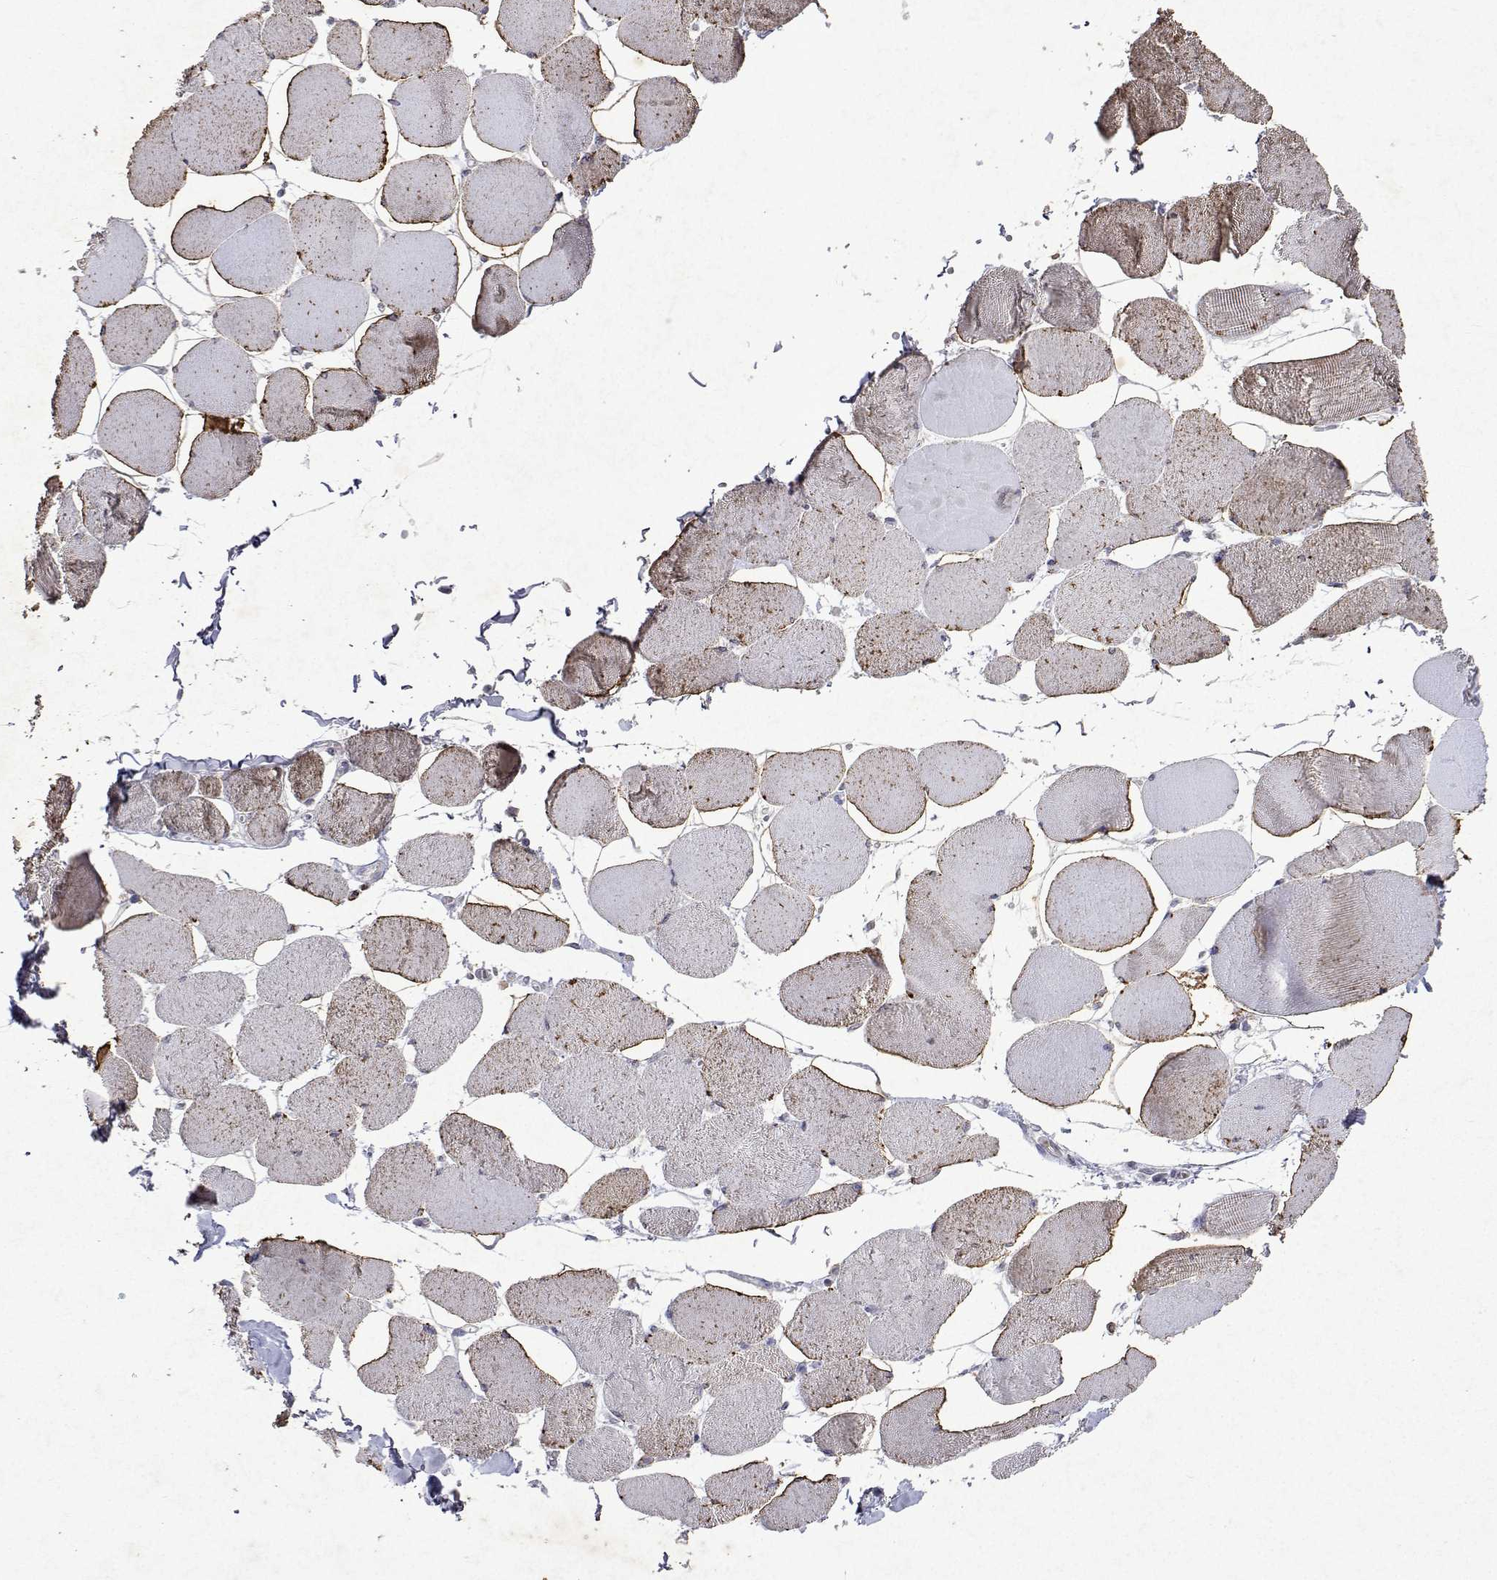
{"staining": {"intensity": "weak", "quantity": "25%-75%", "location": "cytoplasmic/membranous"}, "tissue": "skeletal muscle", "cell_type": "Myocytes", "image_type": "normal", "snomed": [{"axis": "morphology", "description": "Normal tissue, NOS"}, {"axis": "topography", "description": "Skeletal muscle"}], "caption": "Immunohistochemistry staining of normal skeletal muscle, which exhibits low levels of weak cytoplasmic/membranous expression in approximately 25%-75% of myocytes indicating weak cytoplasmic/membranous protein positivity. The staining was performed using DAB (3,3'-diaminobenzidine) (brown) for protein detection and nuclei were counterstained in hematoxylin (blue).", "gene": "DUSP28", "patient": {"sex": "female", "age": 75}}